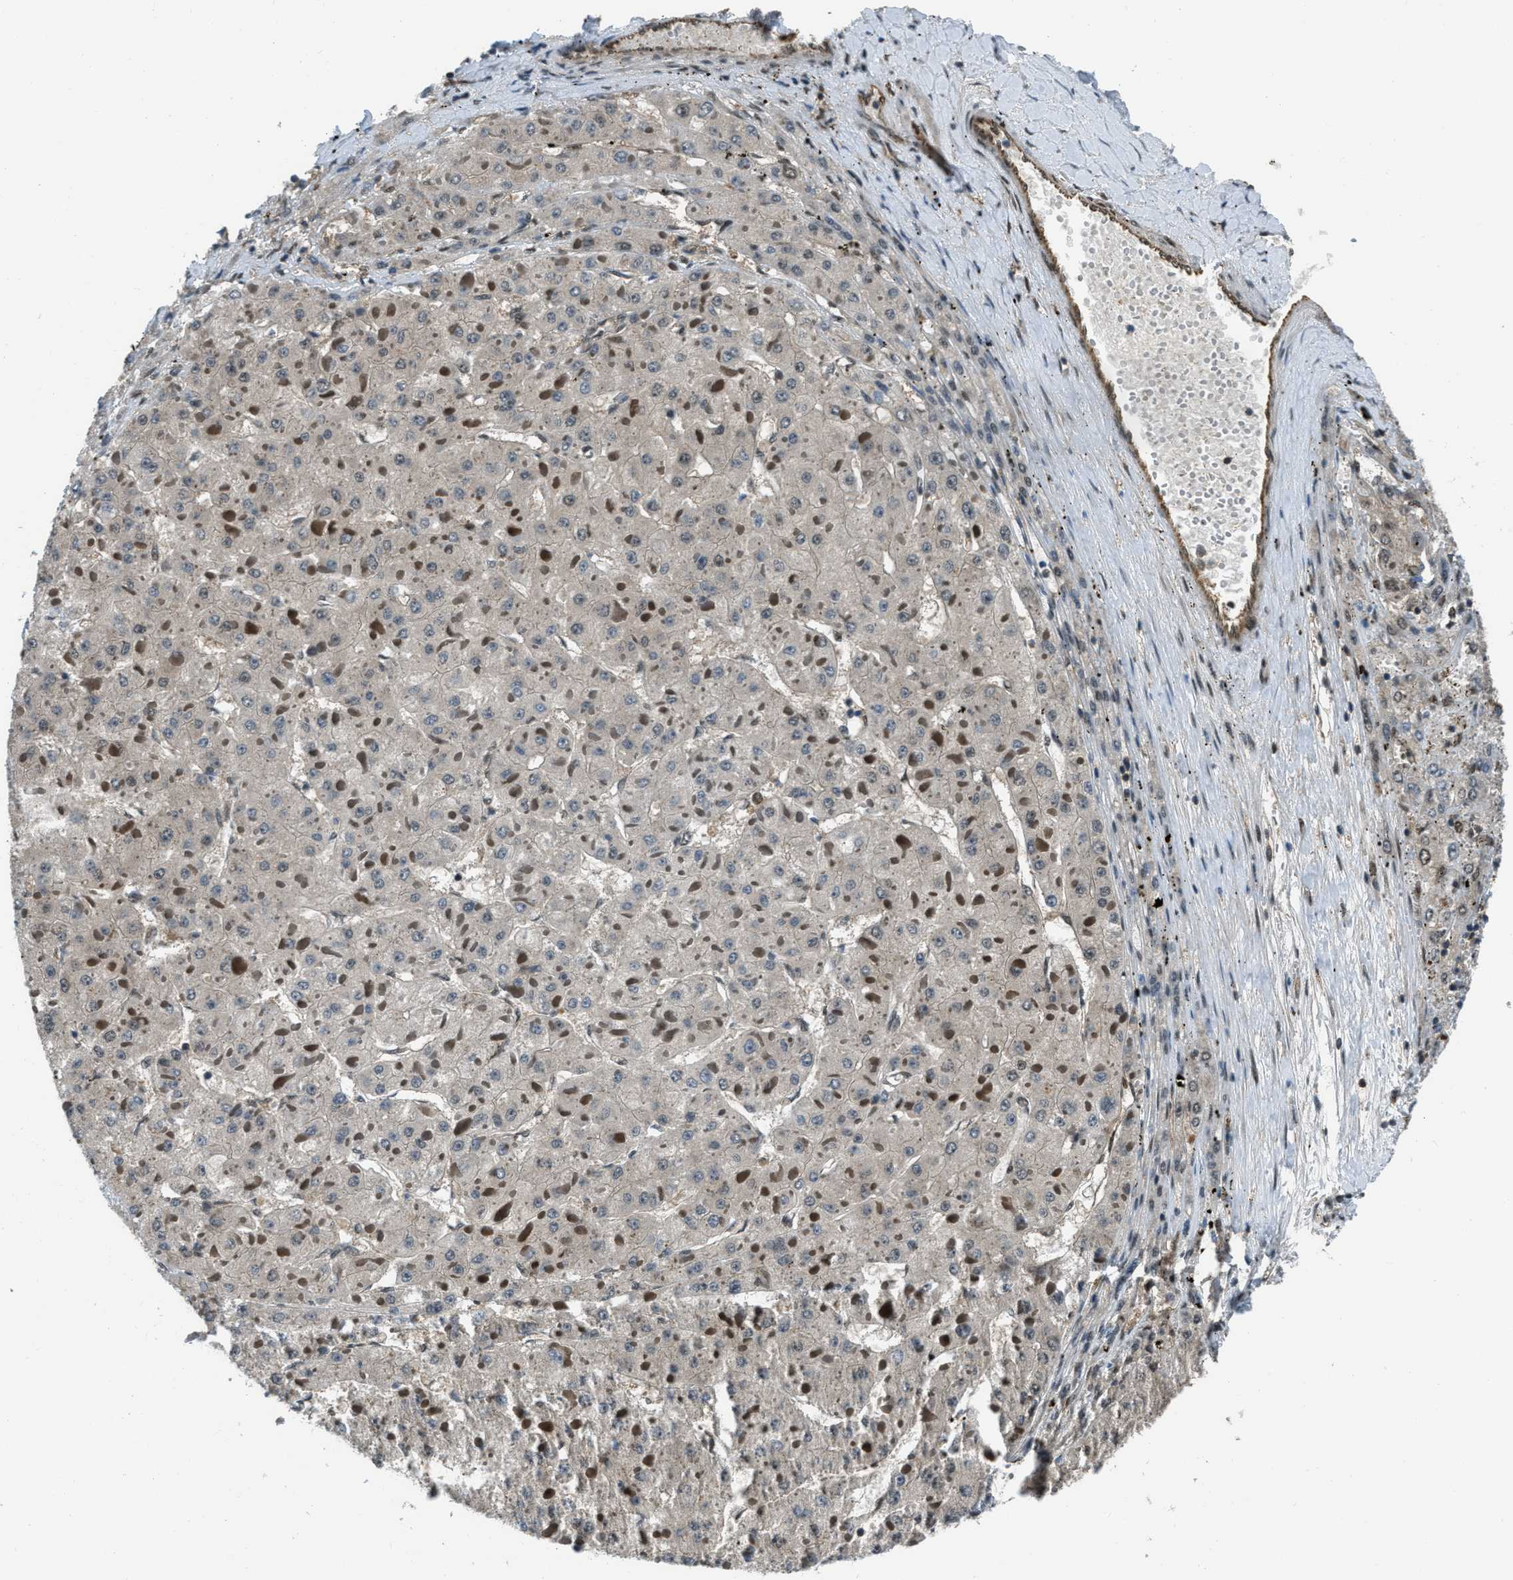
{"staining": {"intensity": "weak", "quantity": "<25%", "location": "cytoplasmic/membranous,nuclear"}, "tissue": "liver cancer", "cell_type": "Tumor cells", "image_type": "cancer", "snomed": [{"axis": "morphology", "description": "Carcinoma, Hepatocellular, NOS"}, {"axis": "topography", "description": "Liver"}], "caption": "Immunohistochemical staining of human hepatocellular carcinoma (liver) demonstrates no significant expression in tumor cells.", "gene": "NUDCD3", "patient": {"sex": "female", "age": 73}}